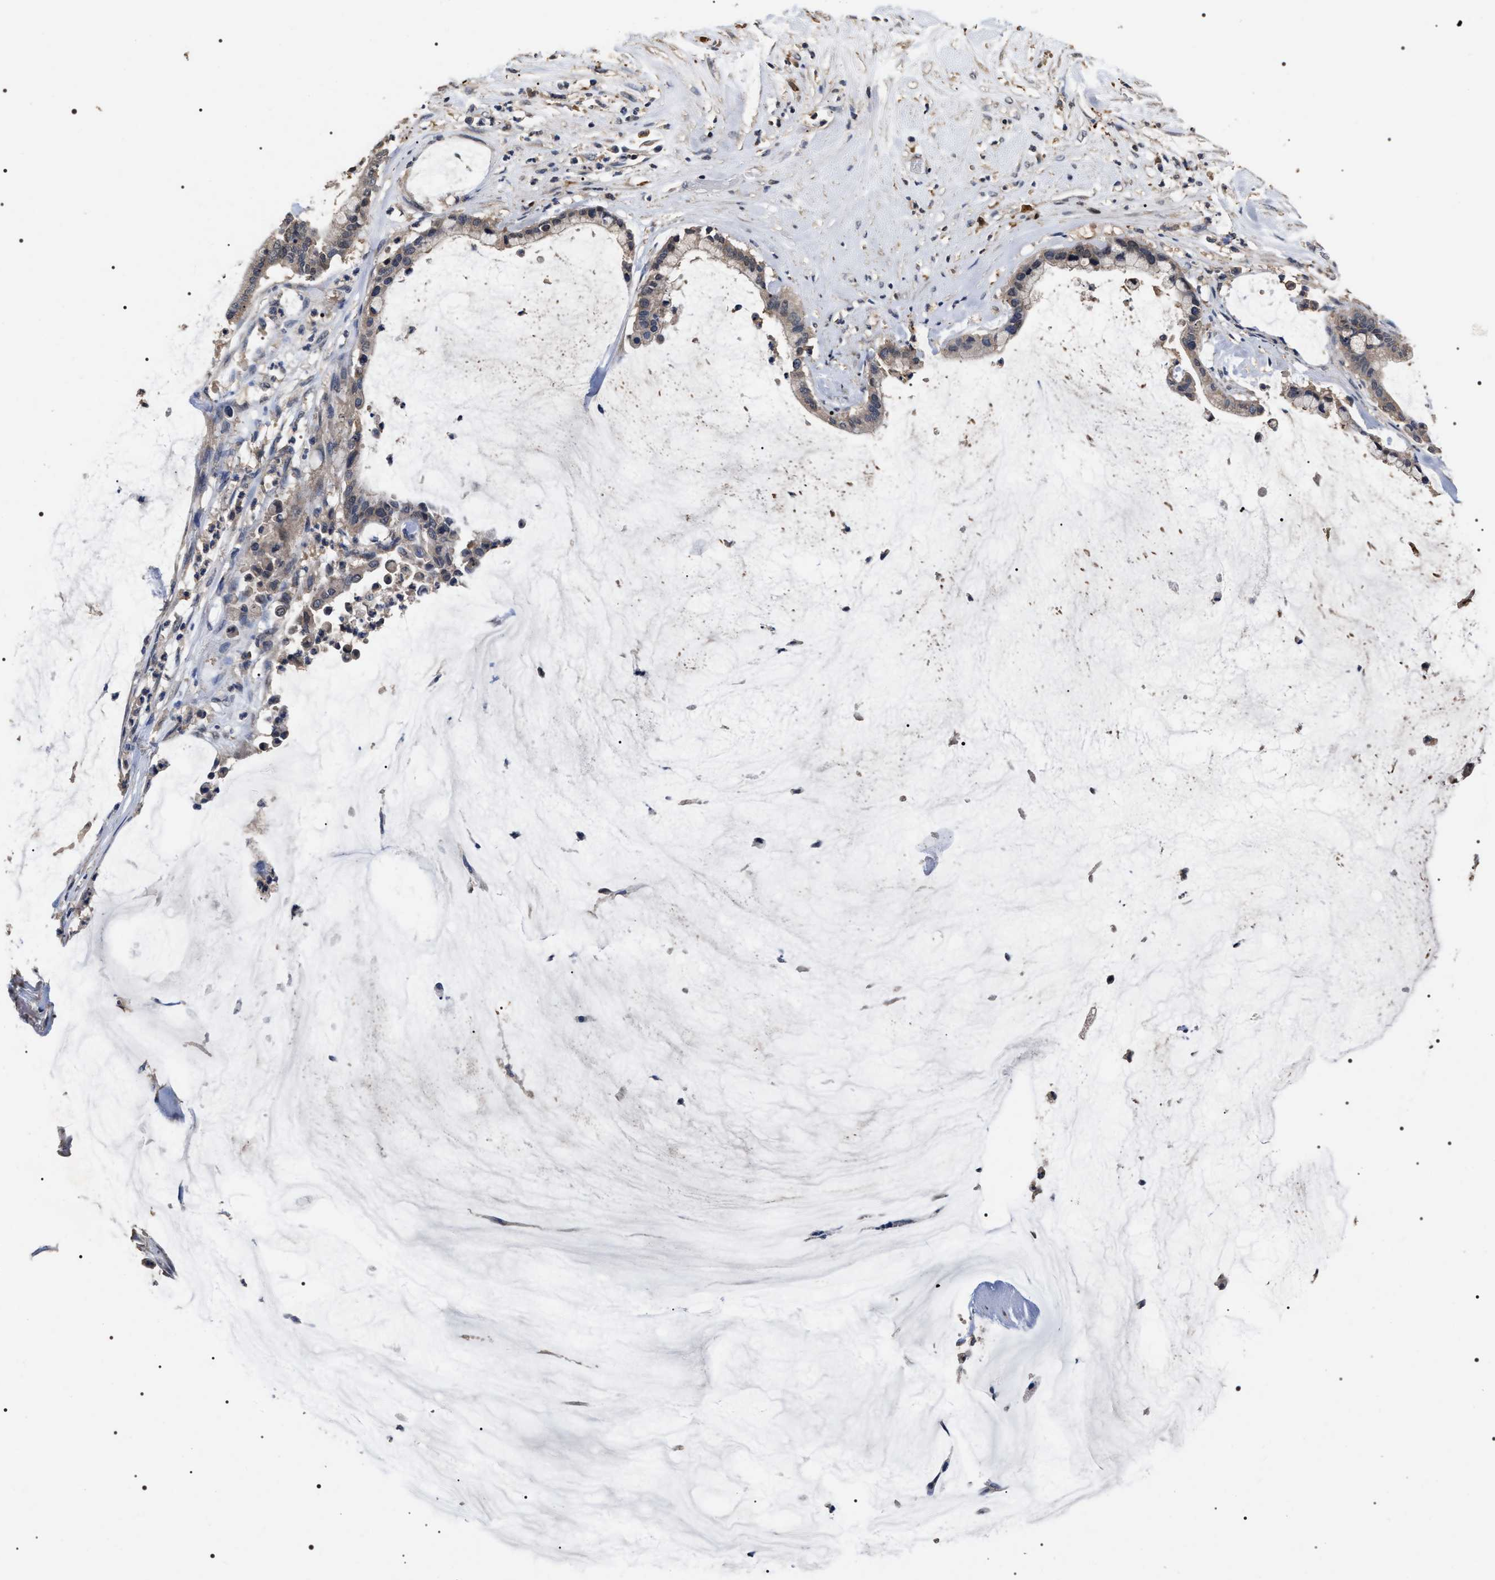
{"staining": {"intensity": "weak", "quantity": "<25%", "location": "cytoplasmic/membranous"}, "tissue": "pancreatic cancer", "cell_type": "Tumor cells", "image_type": "cancer", "snomed": [{"axis": "morphology", "description": "Adenocarcinoma, NOS"}, {"axis": "topography", "description": "Pancreas"}], "caption": "This is an immunohistochemistry (IHC) photomicrograph of human pancreatic adenocarcinoma. There is no positivity in tumor cells.", "gene": "UPF3A", "patient": {"sex": "male", "age": 41}}